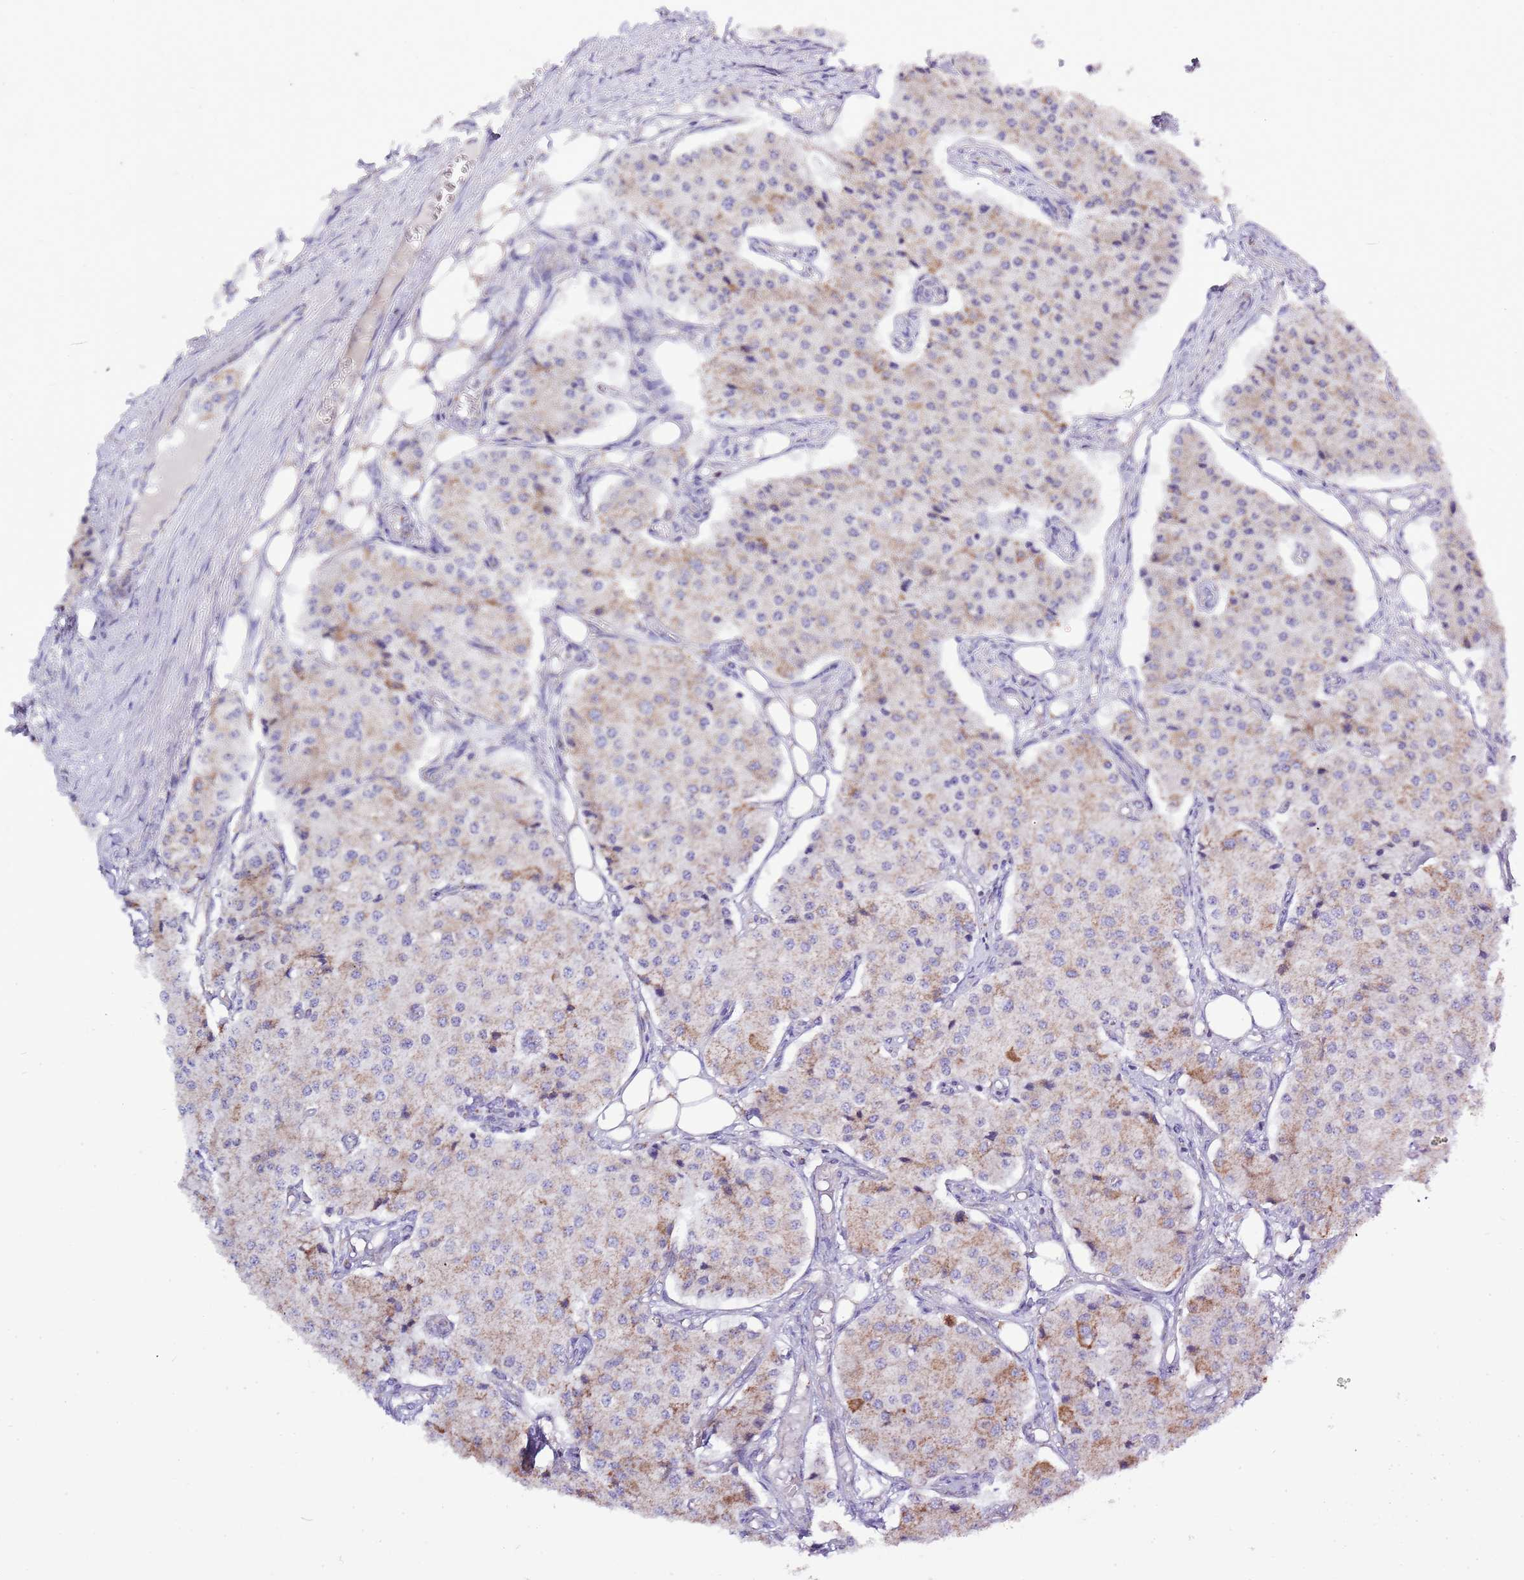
{"staining": {"intensity": "weak", "quantity": "25%-75%", "location": "cytoplasmic/membranous"}, "tissue": "carcinoid", "cell_type": "Tumor cells", "image_type": "cancer", "snomed": [{"axis": "morphology", "description": "Carcinoid, malignant, NOS"}, {"axis": "topography", "description": "Colon"}], "caption": "About 25%-75% of tumor cells in carcinoid demonstrate weak cytoplasmic/membranous protein positivity as visualized by brown immunohistochemical staining.", "gene": "TEKTIP1", "patient": {"sex": "female", "age": 52}}